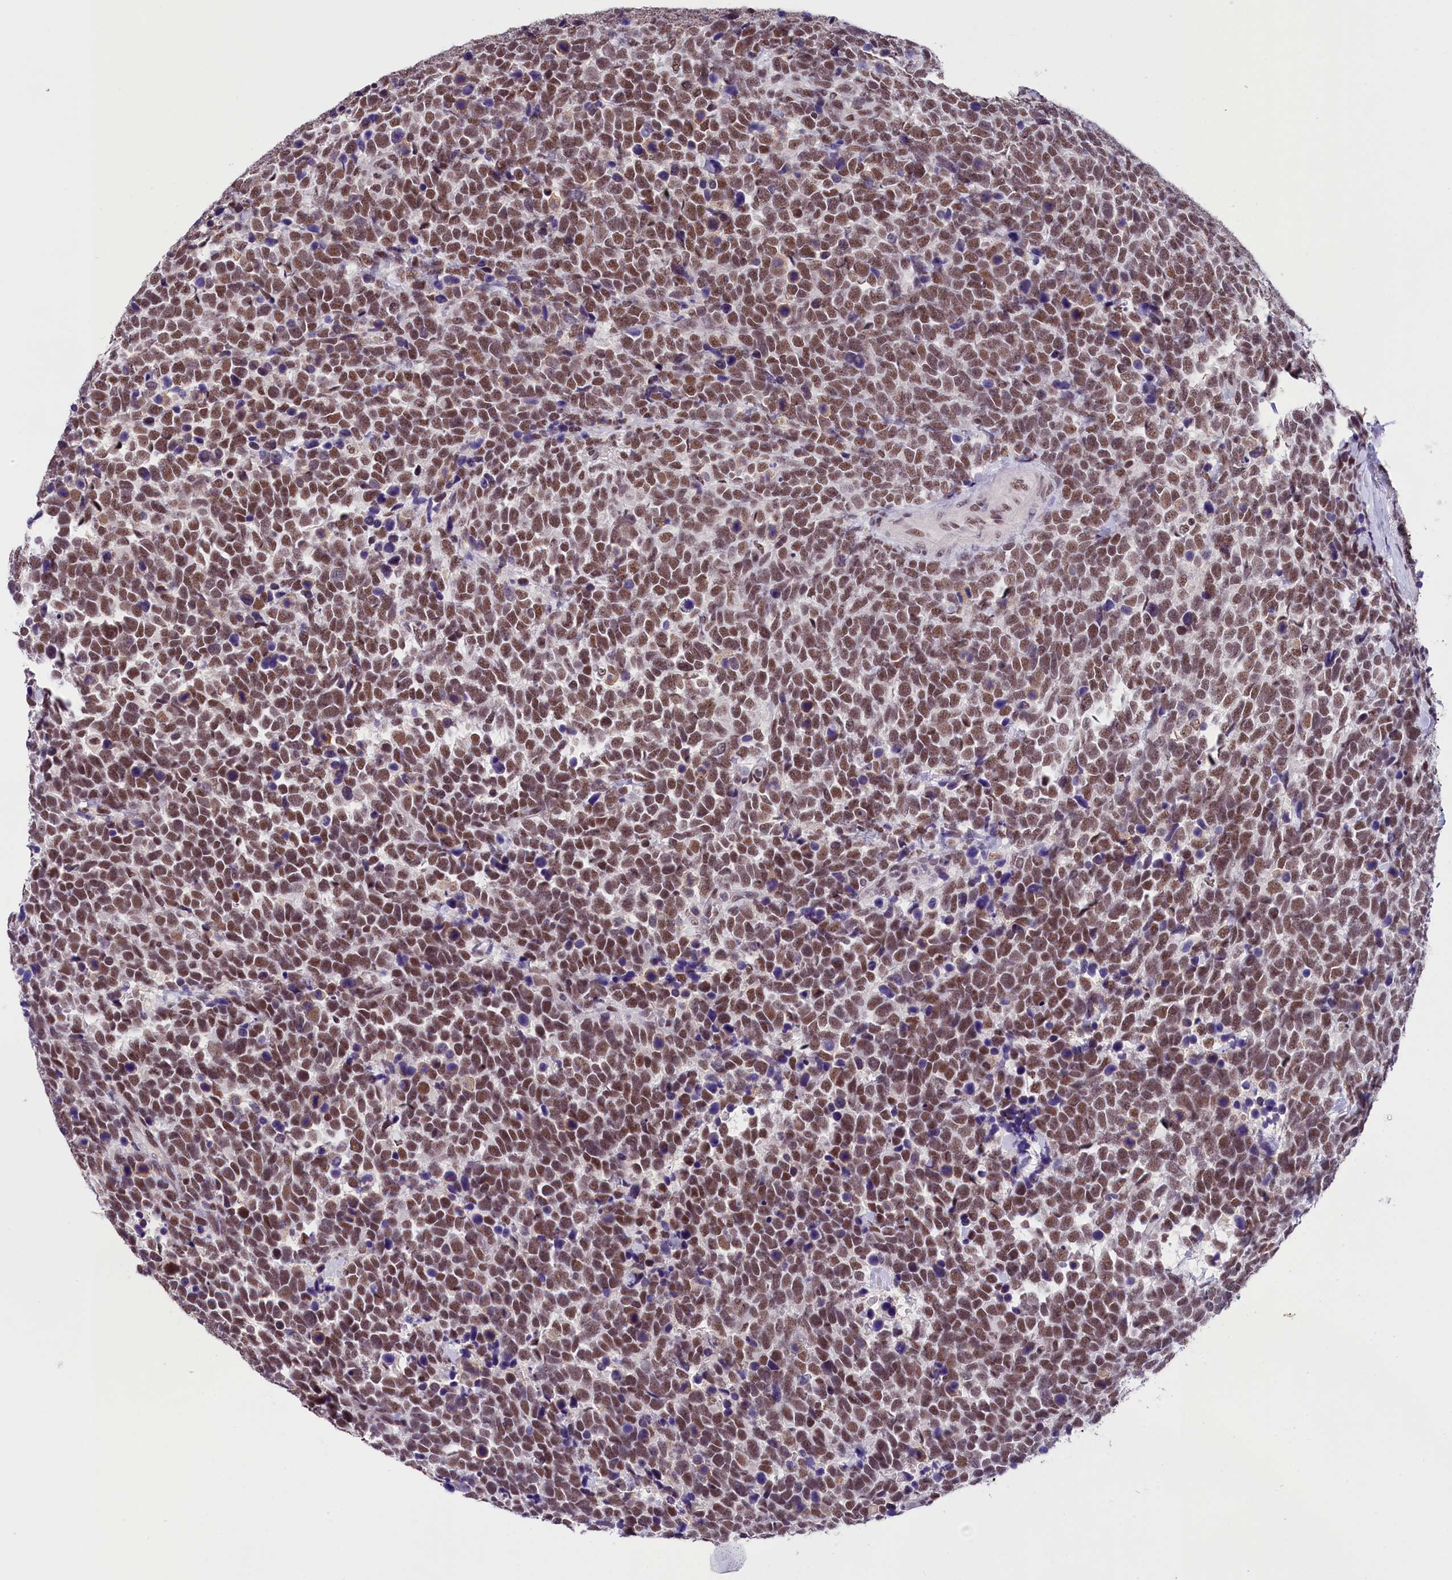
{"staining": {"intensity": "moderate", "quantity": ">75%", "location": "nuclear"}, "tissue": "urothelial cancer", "cell_type": "Tumor cells", "image_type": "cancer", "snomed": [{"axis": "morphology", "description": "Urothelial carcinoma, High grade"}, {"axis": "topography", "description": "Urinary bladder"}], "caption": "There is medium levels of moderate nuclear positivity in tumor cells of urothelial cancer, as demonstrated by immunohistochemical staining (brown color).", "gene": "ZC3H4", "patient": {"sex": "female", "age": 82}}